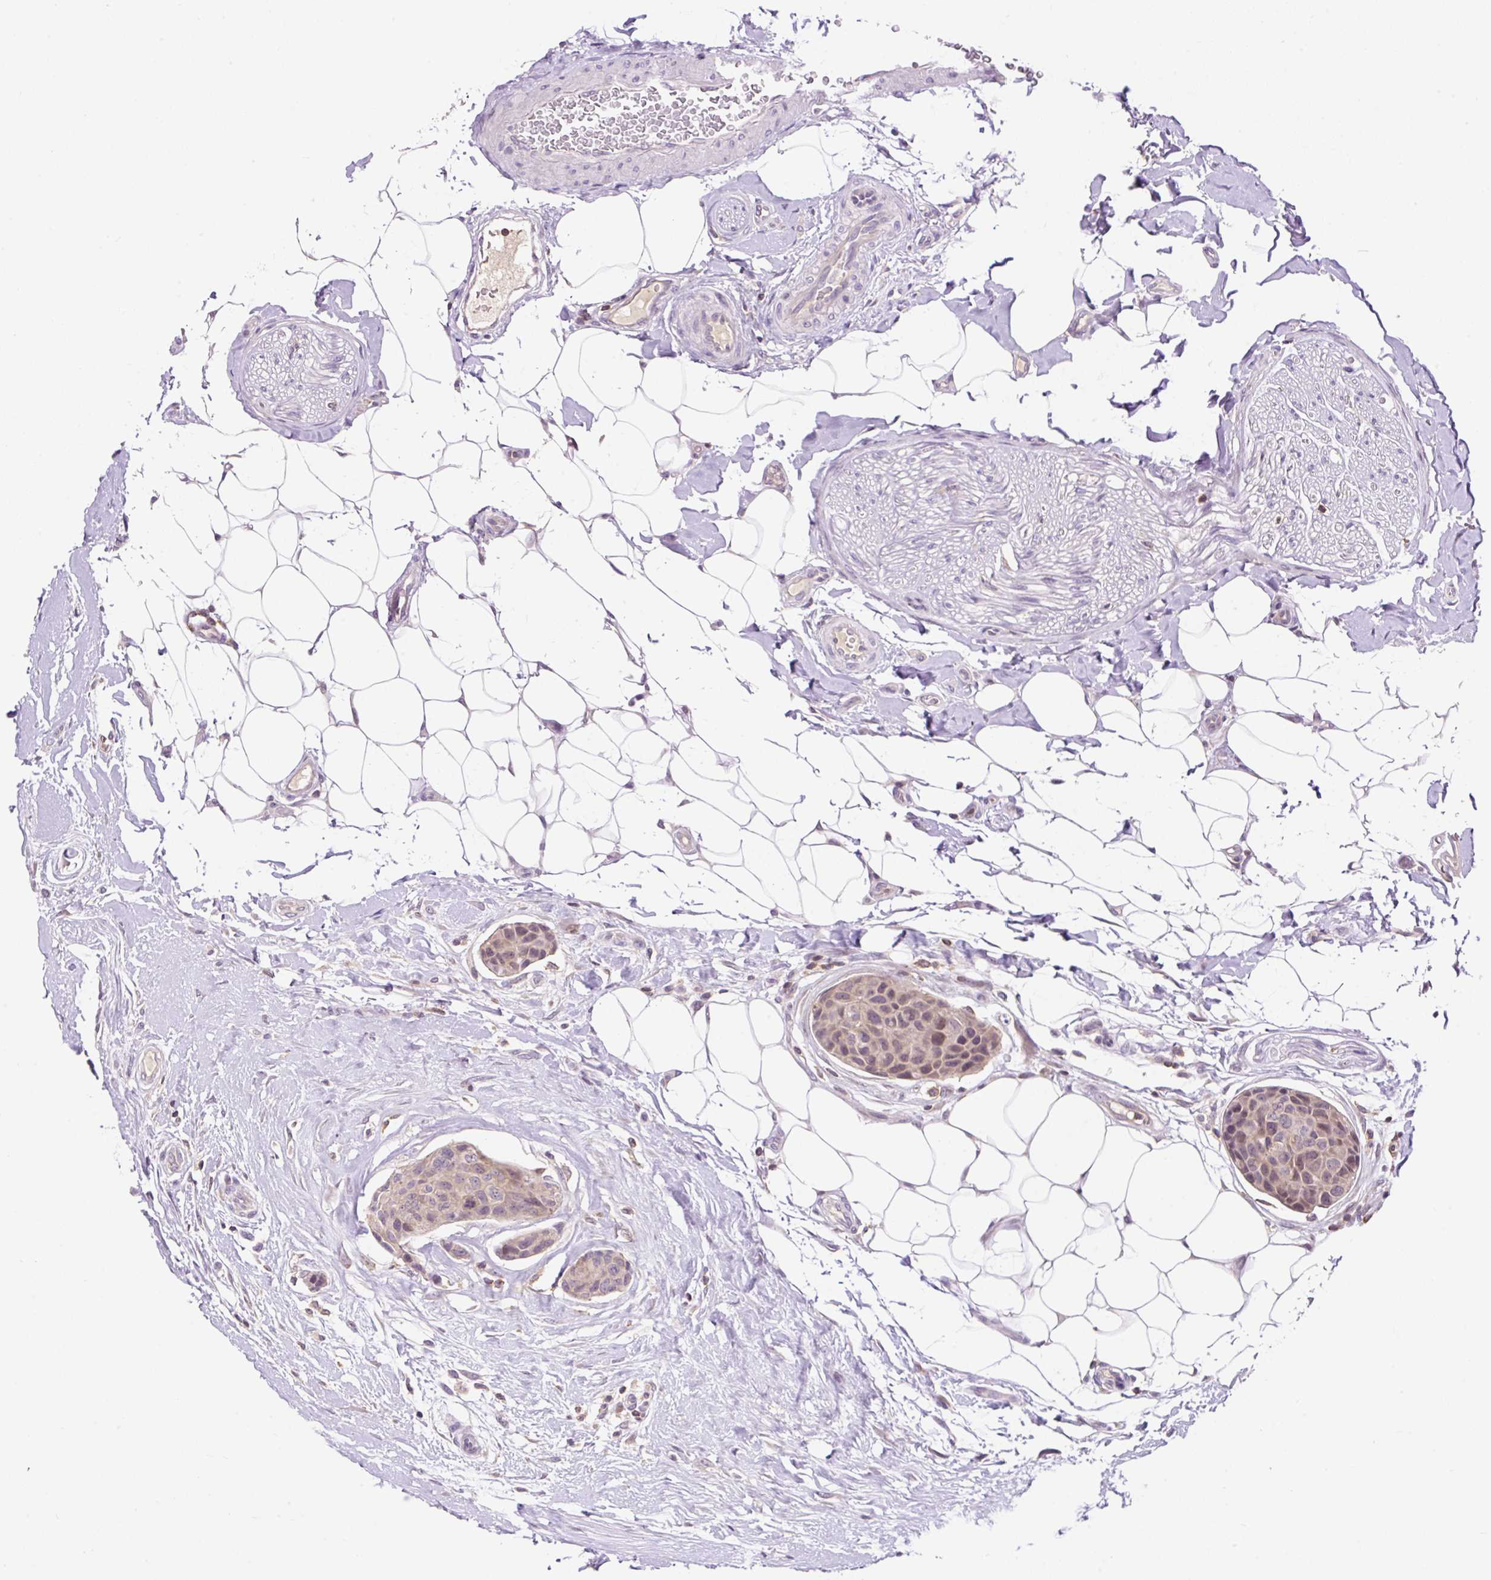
{"staining": {"intensity": "weak", "quantity": ">75%", "location": "cytoplasmic/membranous,nuclear"}, "tissue": "breast cancer", "cell_type": "Tumor cells", "image_type": "cancer", "snomed": [{"axis": "morphology", "description": "Duct carcinoma"}, {"axis": "topography", "description": "Breast"}, {"axis": "topography", "description": "Lymph node"}], "caption": "Breast cancer stained with DAB immunohistochemistry displays low levels of weak cytoplasmic/membranous and nuclear positivity in about >75% of tumor cells. (Stains: DAB (3,3'-diaminobenzidine) in brown, nuclei in blue, Microscopy: brightfield microscopy at high magnification).", "gene": "CARD11", "patient": {"sex": "female", "age": 80}}